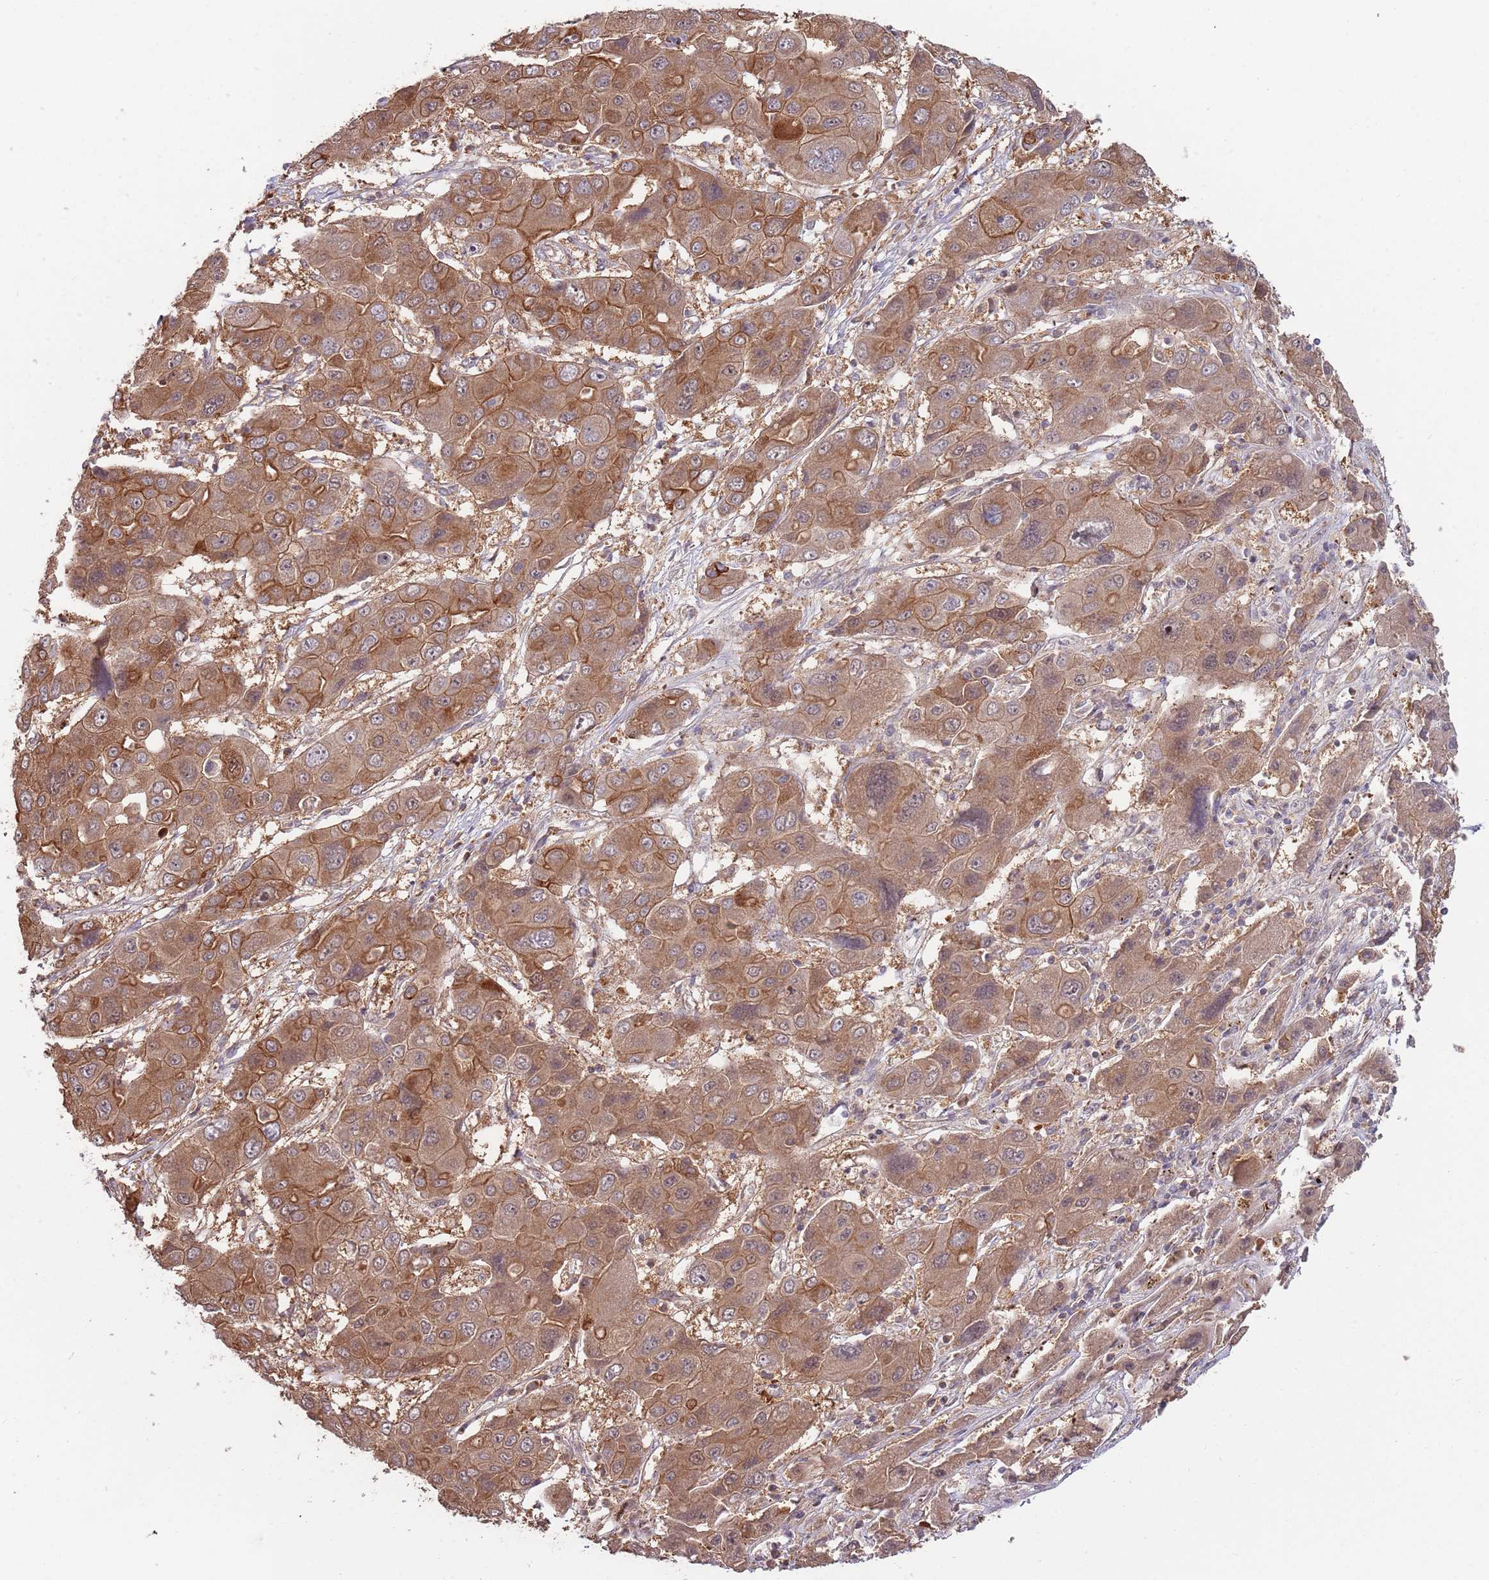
{"staining": {"intensity": "moderate", "quantity": ">75%", "location": "cytoplasmic/membranous"}, "tissue": "liver cancer", "cell_type": "Tumor cells", "image_type": "cancer", "snomed": [{"axis": "morphology", "description": "Cholangiocarcinoma"}, {"axis": "topography", "description": "Liver"}], "caption": "Protein expression analysis of human cholangiocarcinoma (liver) reveals moderate cytoplasmic/membranous expression in approximately >75% of tumor cells. The staining was performed using DAB (3,3'-diaminobenzidine), with brown indicating positive protein expression. Nuclei are stained blue with hematoxylin.", "gene": "GSDMD", "patient": {"sex": "male", "age": 67}}